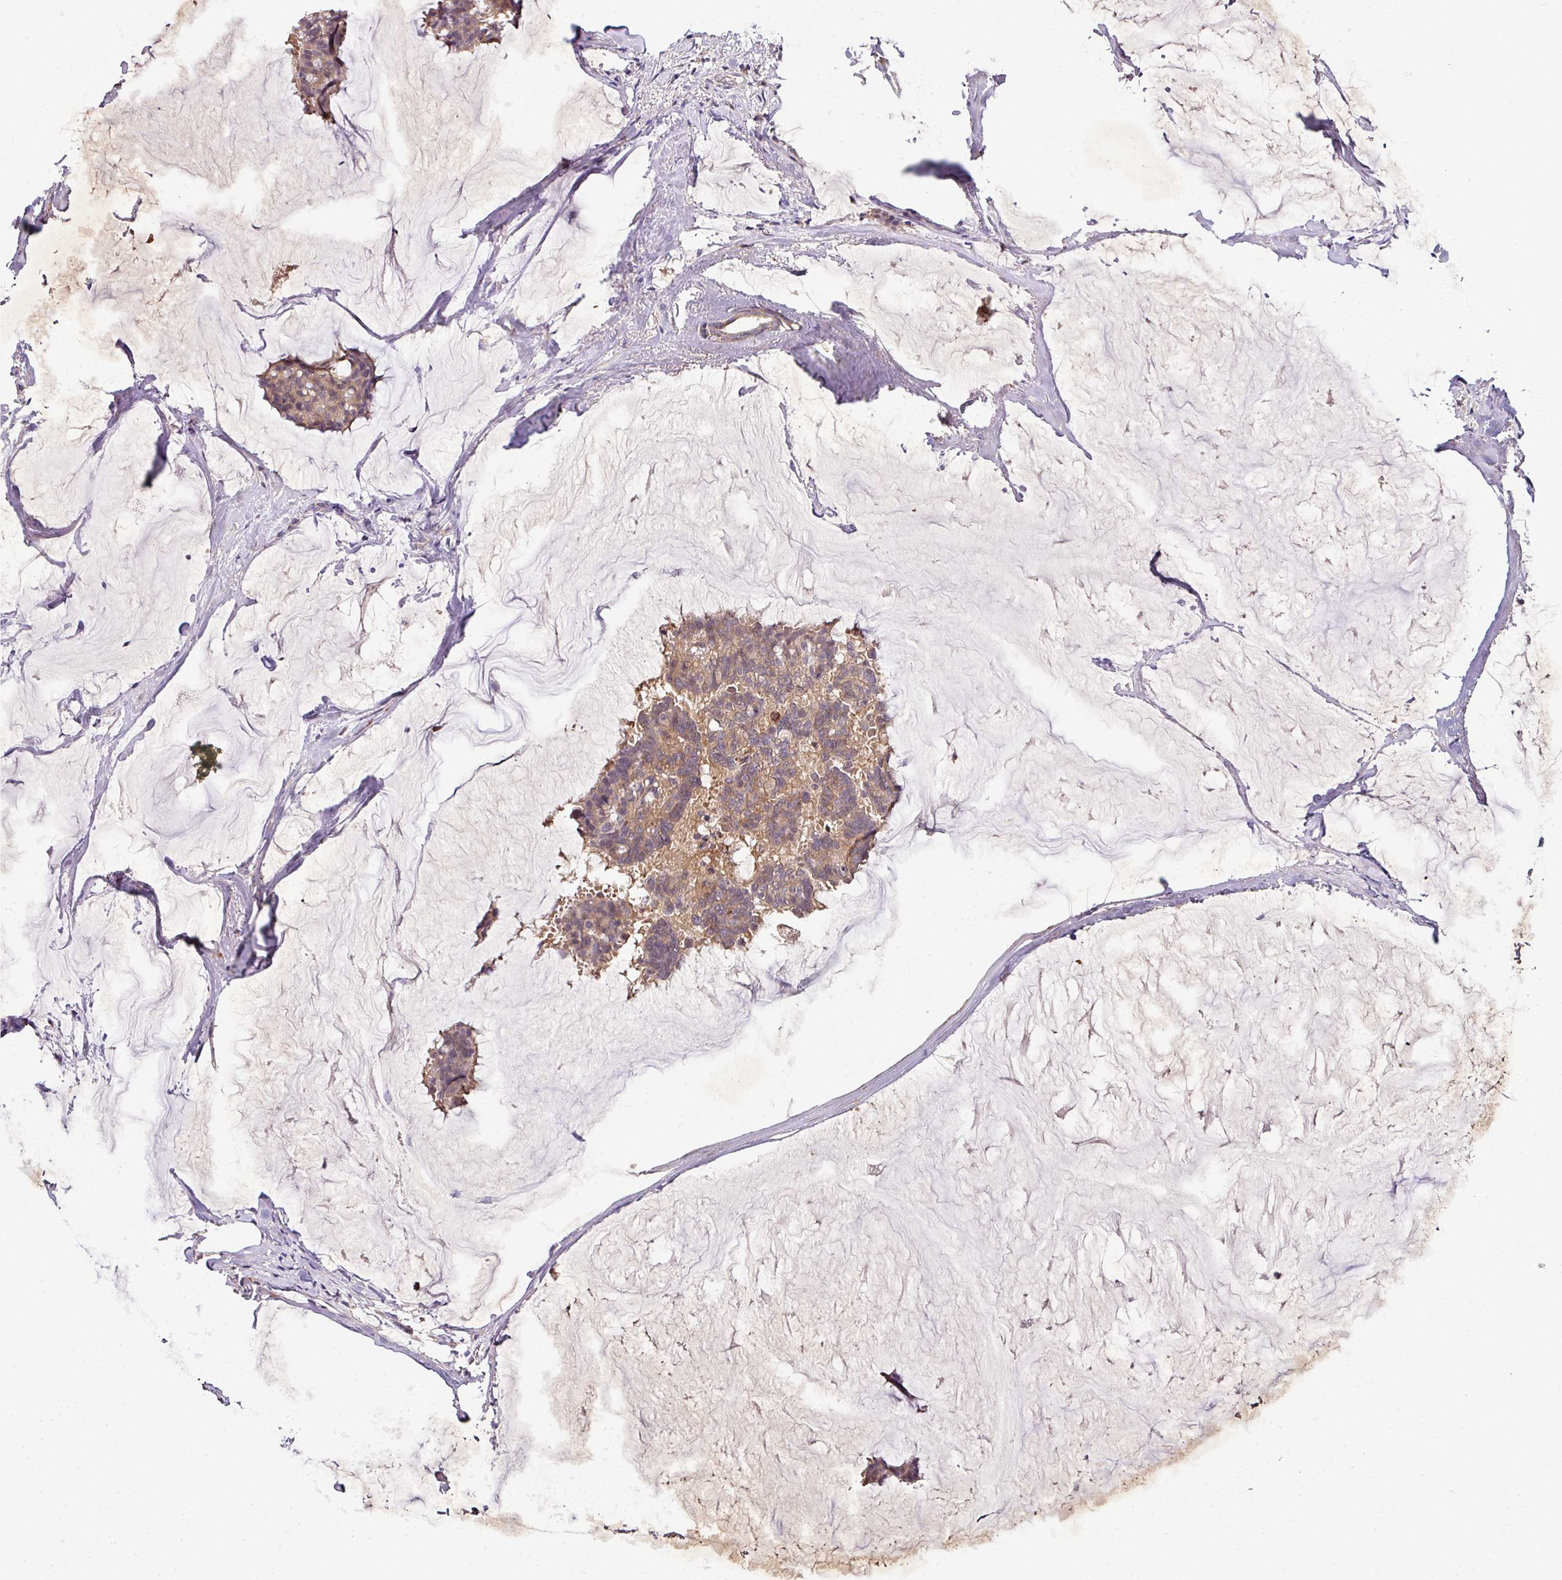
{"staining": {"intensity": "moderate", "quantity": ">75%", "location": "cytoplasmic/membranous"}, "tissue": "breast cancer", "cell_type": "Tumor cells", "image_type": "cancer", "snomed": [{"axis": "morphology", "description": "Duct carcinoma"}, {"axis": "topography", "description": "Breast"}], "caption": "High-power microscopy captured an immunohistochemistry (IHC) photomicrograph of breast infiltrating ductal carcinoma, revealing moderate cytoplasmic/membranous expression in about >75% of tumor cells. (DAB IHC with brightfield microscopy, high magnification).", "gene": "AEBP2", "patient": {"sex": "female", "age": 93}}